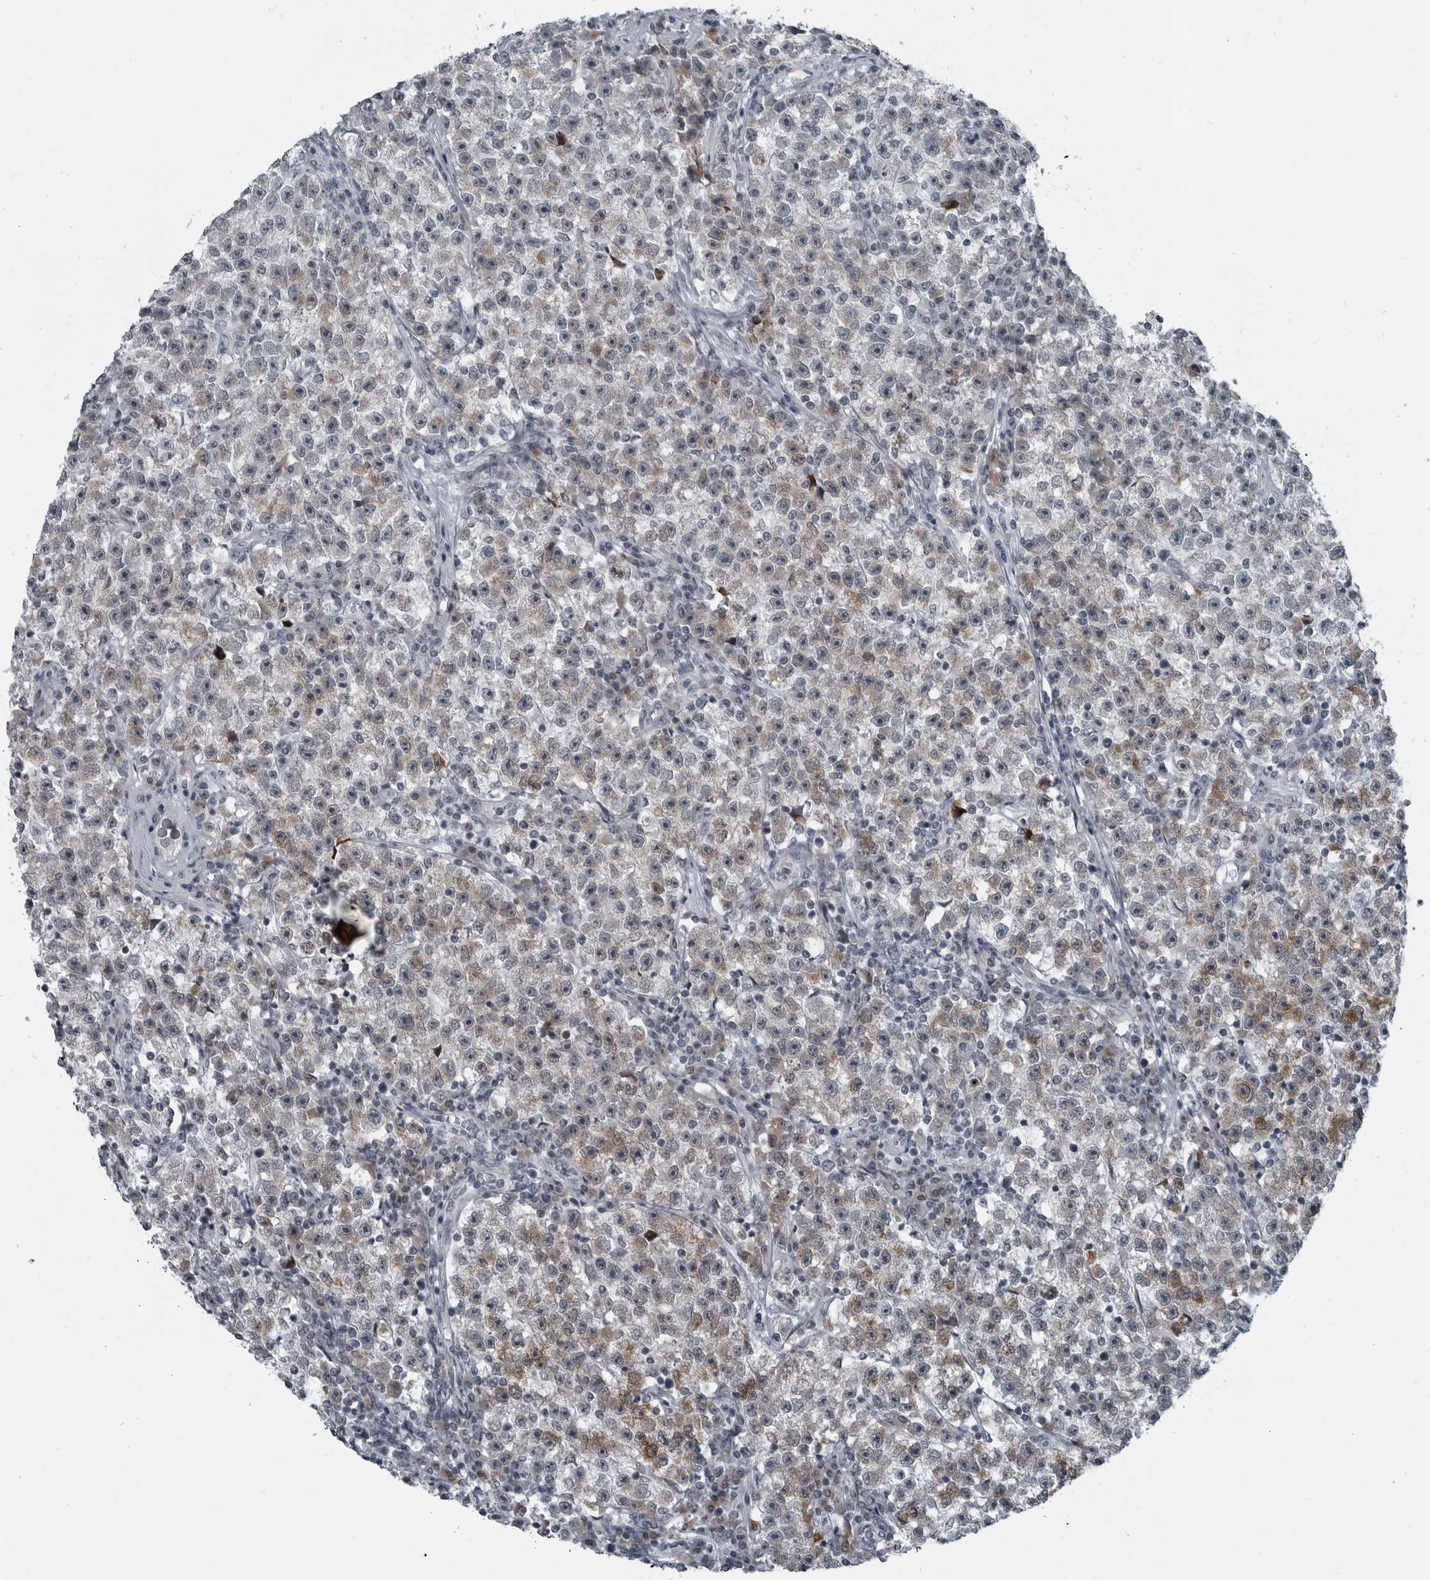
{"staining": {"intensity": "moderate", "quantity": "25%-75%", "location": "cytoplasmic/membranous"}, "tissue": "testis cancer", "cell_type": "Tumor cells", "image_type": "cancer", "snomed": [{"axis": "morphology", "description": "Seminoma, NOS"}, {"axis": "topography", "description": "Testis"}], "caption": "Immunohistochemical staining of testis cancer demonstrates medium levels of moderate cytoplasmic/membranous expression in approximately 25%-75% of tumor cells. The protein of interest is shown in brown color, while the nuclei are stained blue.", "gene": "DNAAF11", "patient": {"sex": "male", "age": 22}}